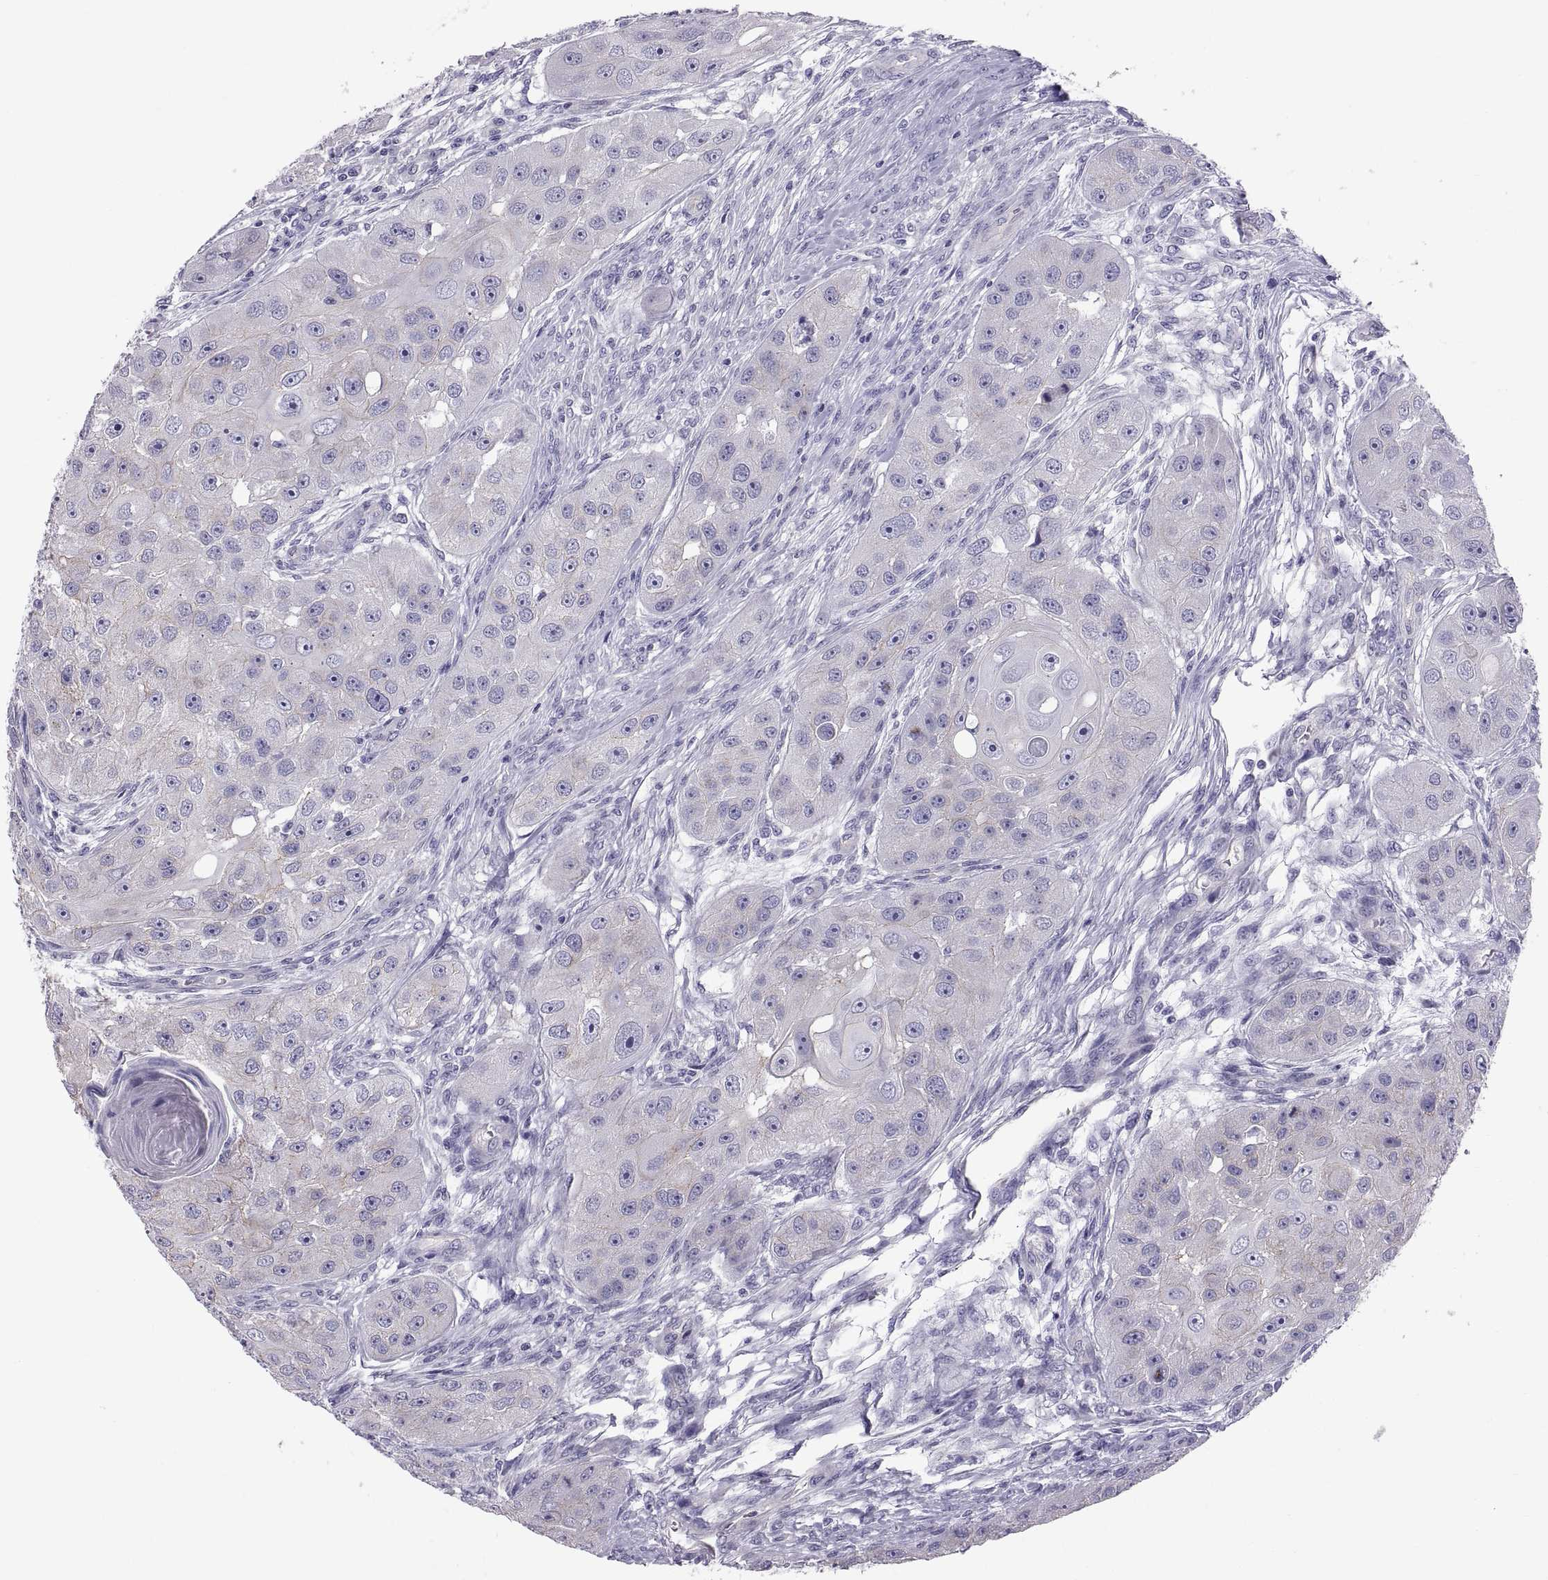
{"staining": {"intensity": "negative", "quantity": "none", "location": "none"}, "tissue": "head and neck cancer", "cell_type": "Tumor cells", "image_type": "cancer", "snomed": [{"axis": "morphology", "description": "Squamous cell carcinoma, NOS"}, {"axis": "topography", "description": "Head-Neck"}], "caption": "Micrograph shows no protein expression in tumor cells of head and neck squamous cell carcinoma tissue.", "gene": "RNASE12", "patient": {"sex": "male", "age": 51}}